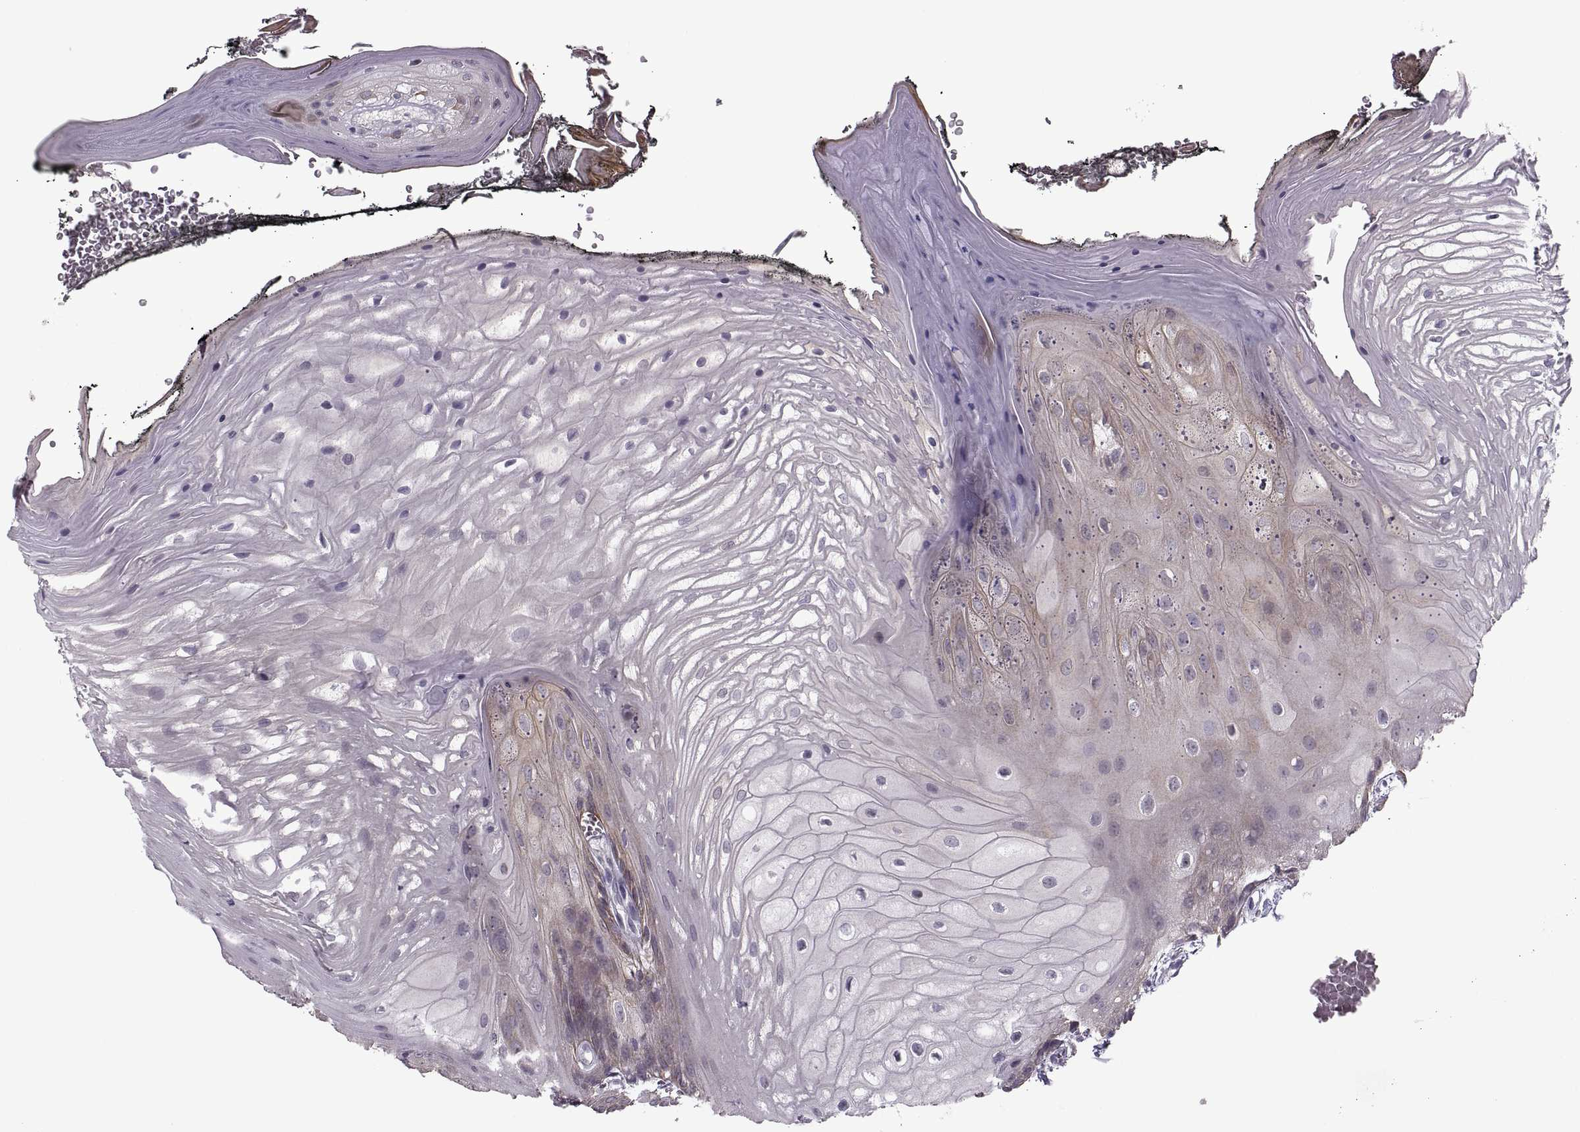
{"staining": {"intensity": "moderate", "quantity": "<25%", "location": "cytoplasmic/membranous"}, "tissue": "oral mucosa", "cell_type": "Squamous epithelial cells", "image_type": "normal", "snomed": [{"axis": "morphology", "description": "Normal tissue, NOS"}, {"axis": "morphology", "description": "Squamous cell carcinoma, NOS"}, {"axis": "topography", "description": "Oral tissue"}, {"axis": "topography", "description": "Head-Neck"}], "caption": "IHC of normal human oral mucosa exhibits low levels of moderate cytoplasmic/membranous expression in about <25% of squamous epithelial cells.", "gene": "MGAT4D", "patient": {"sex": "male", "age": 65}}